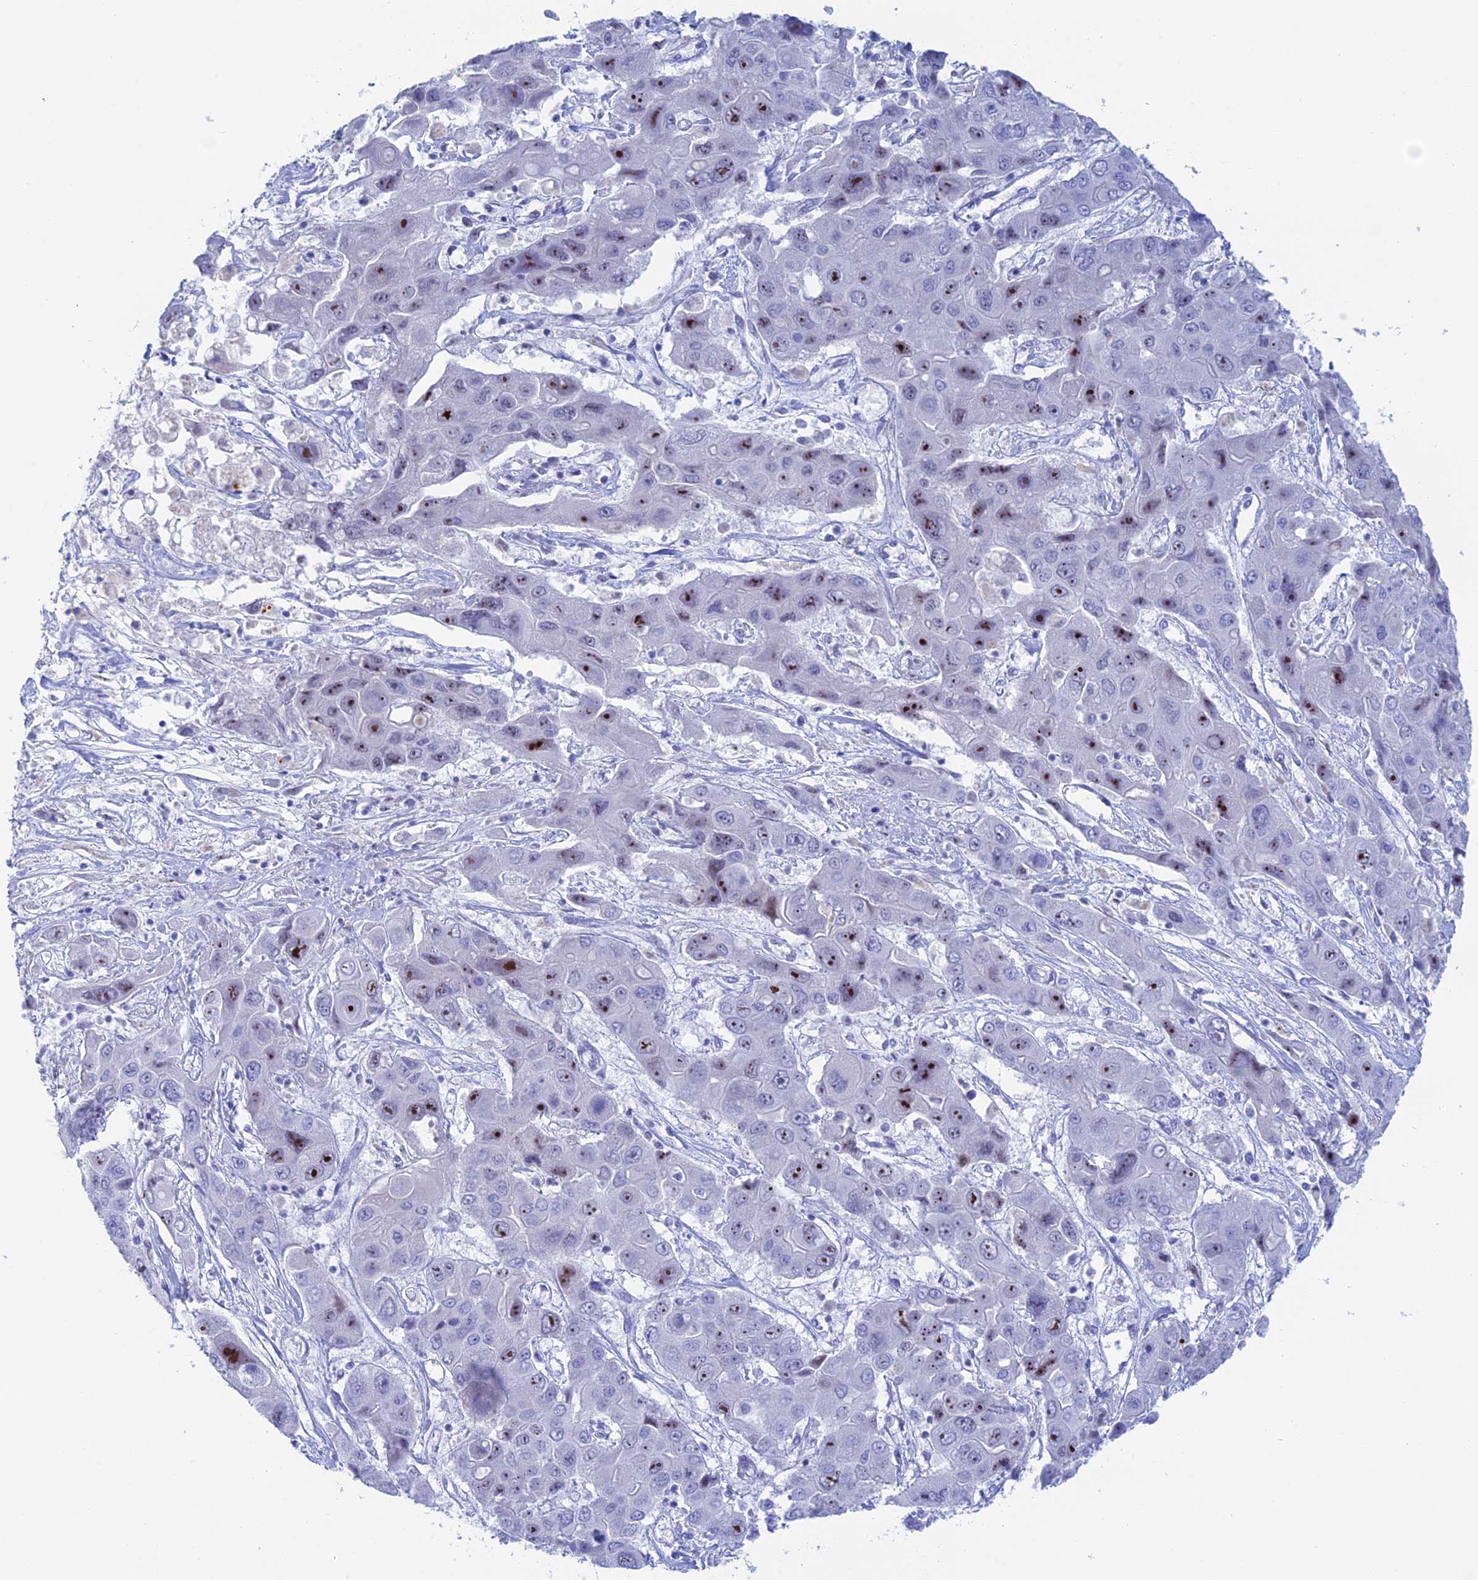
{"staining": {"intensity": "moderate", "quantity": "25%-75%", "location": "nuclear"}, "tissue": "liver cancer", "cell_type": "Tumor cells", "image_type": "cancer", "snomed": [{"axis": "morphology", "description": "Cholangiocarcinoma"}, {"axis": "topography", "description": "Liver"}], "caption": "Moderate nuclear expression for a protein is seen in approximately 25%-75% of tumor cells of liver cancer using IHC.", "gene": "ERICH4", "patient": {"sex": "male", "age": 67}}